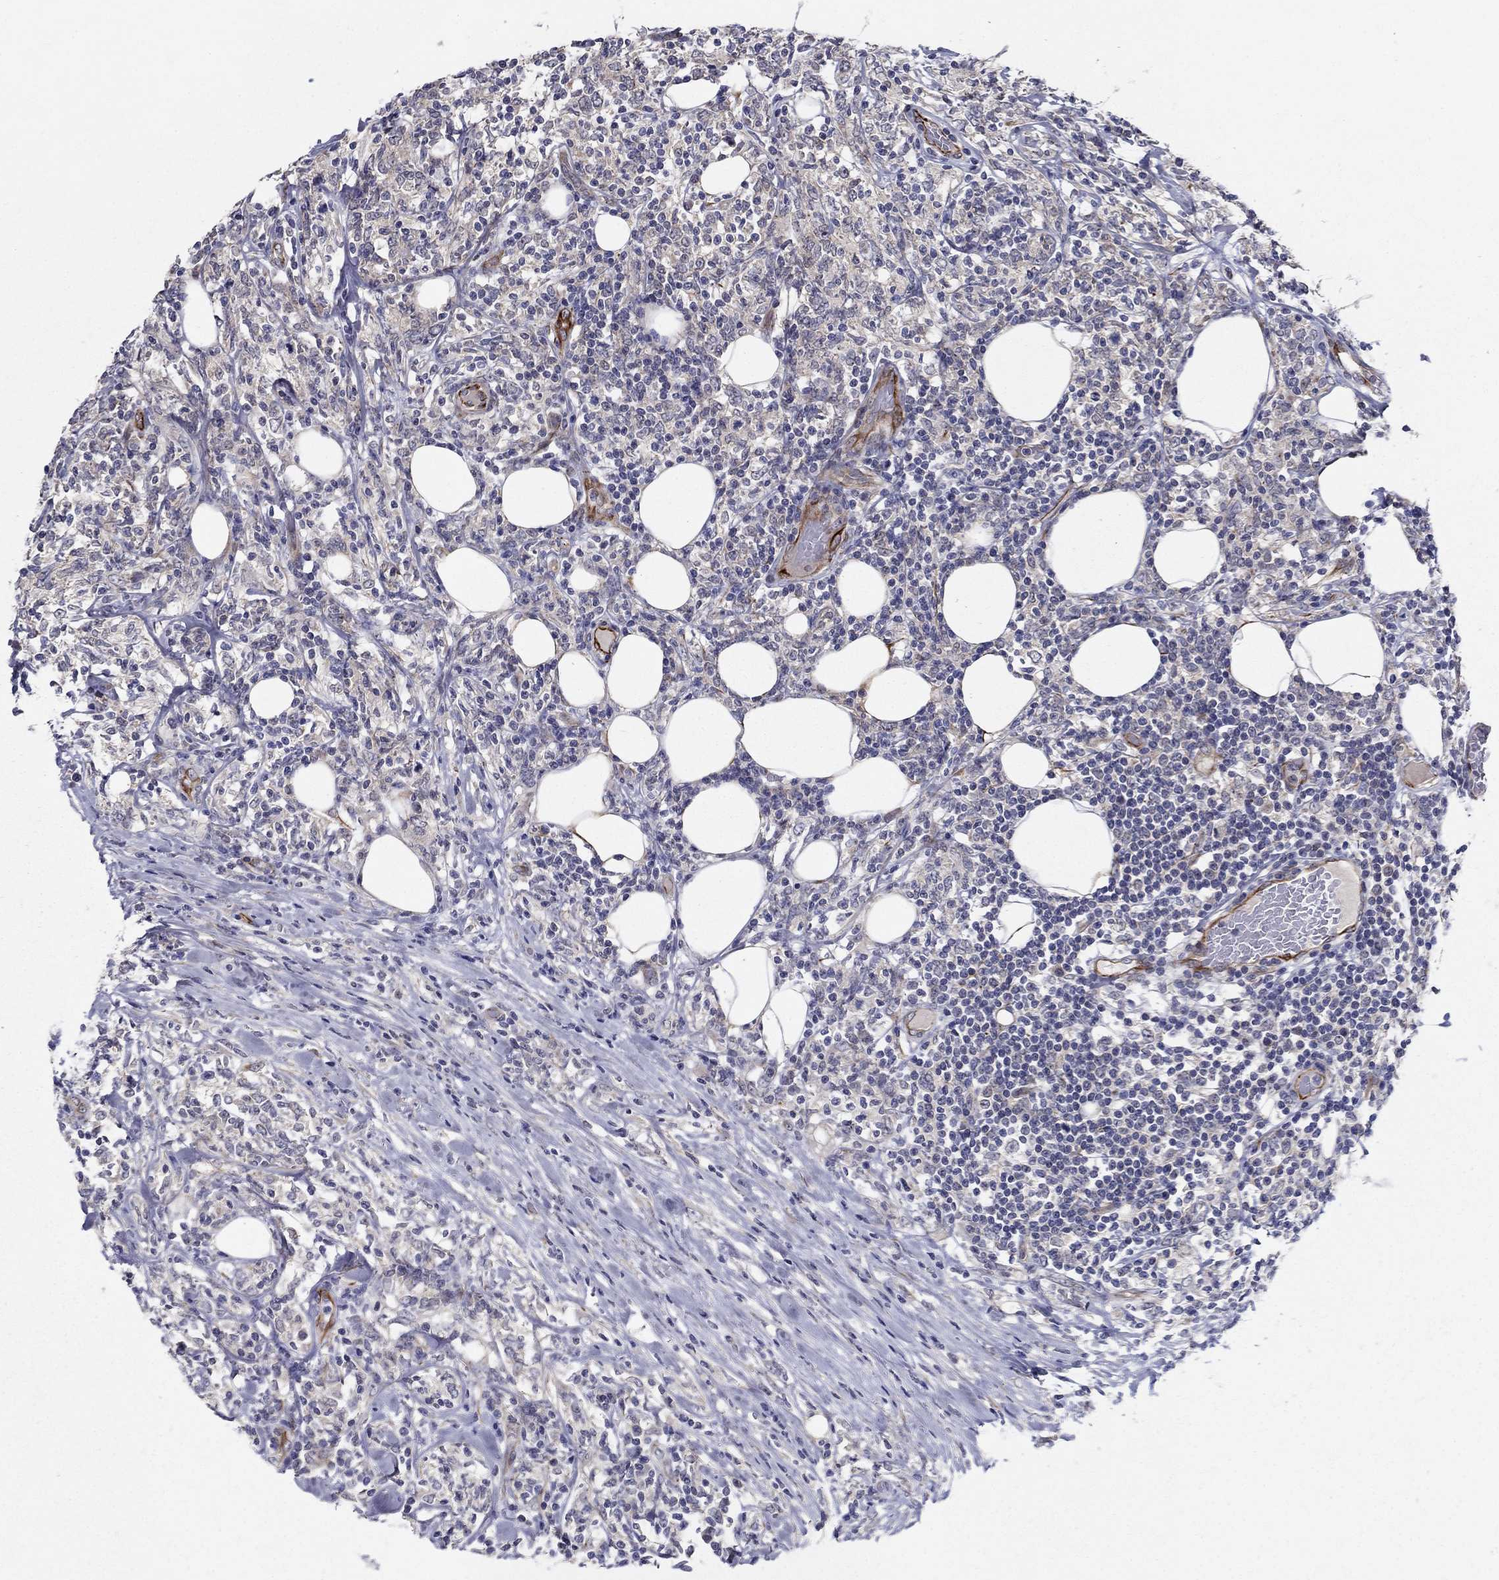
{"staining": {"intensity": "negative", "quantity": "none", "location": "none"}, "tissue": "lymphoma", "cell_type": "Tumor cells", "image_type": "cancer", "snomed": [{"axis": "morphology", "description": "Malignant lymphoma, non-Hodgkin's type, High grade"}, {"axis": "topography", "description": "Lymph node"}], "caption": "This is an immunohistochemistry histopathology image of human lymphoma. There is no expression in tumor cells.", "gene": "LACTB2", "patient": {"sex": "female", "age": 84}}